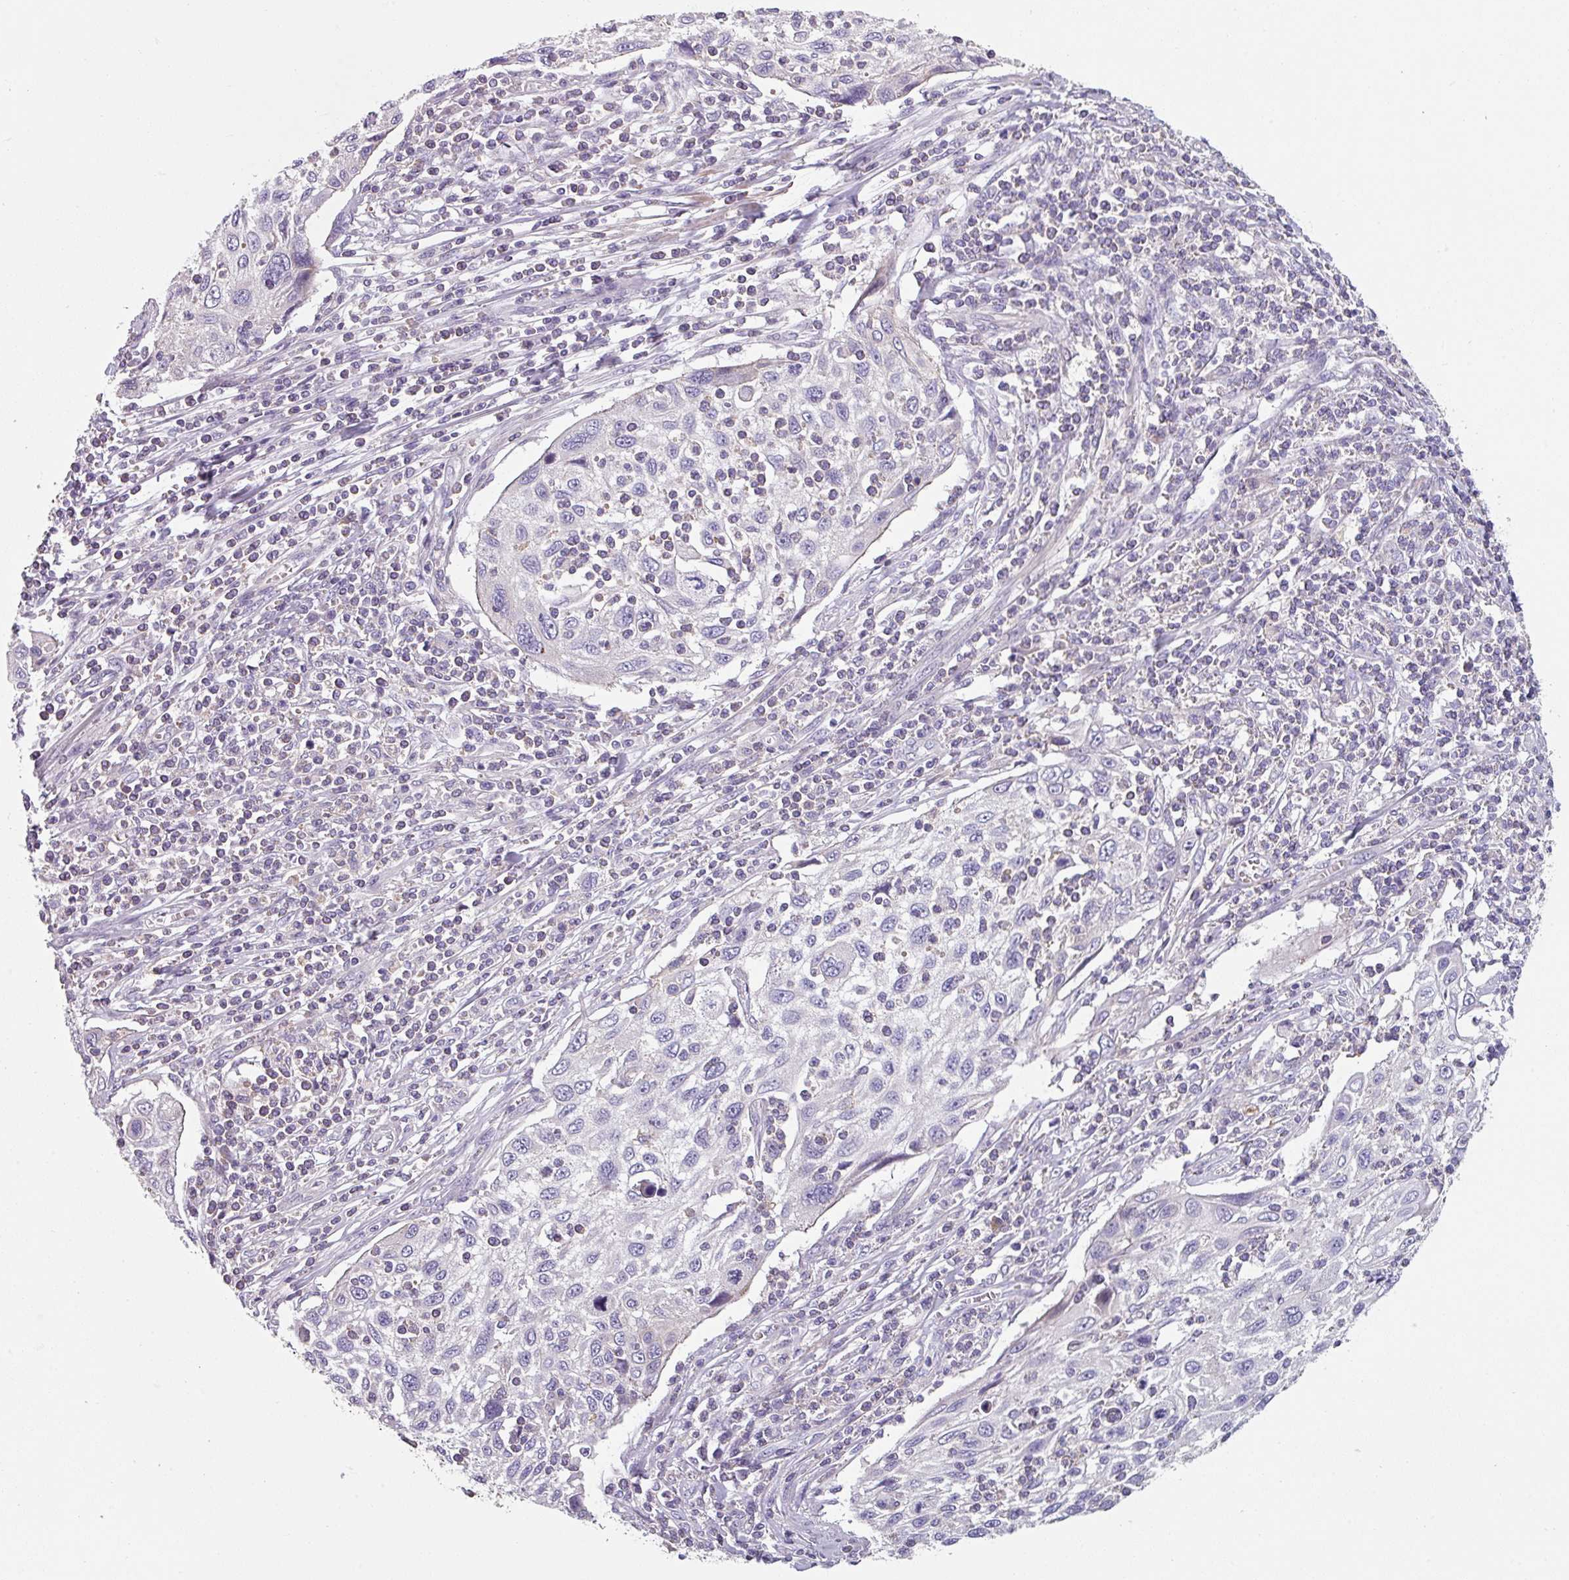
{"staining": {"intensity": "negative", "quantity": "none", "location": "none"}, "tissue": "cervical cancer", "cell_type": "Tumor cells", "image_type": "cancer", "snomed": [{"axis": "morphology", "description": "Squamous cell carcinoma, NOS"}, {"axis": "topography", "description": "Cervix"}], "caption": "There is no significant expression in tumor cells of cervical cancer (squamous cell carcinoma).", "gene": "TMEM132A", "patient": {"sex": "female", "age": 70}}